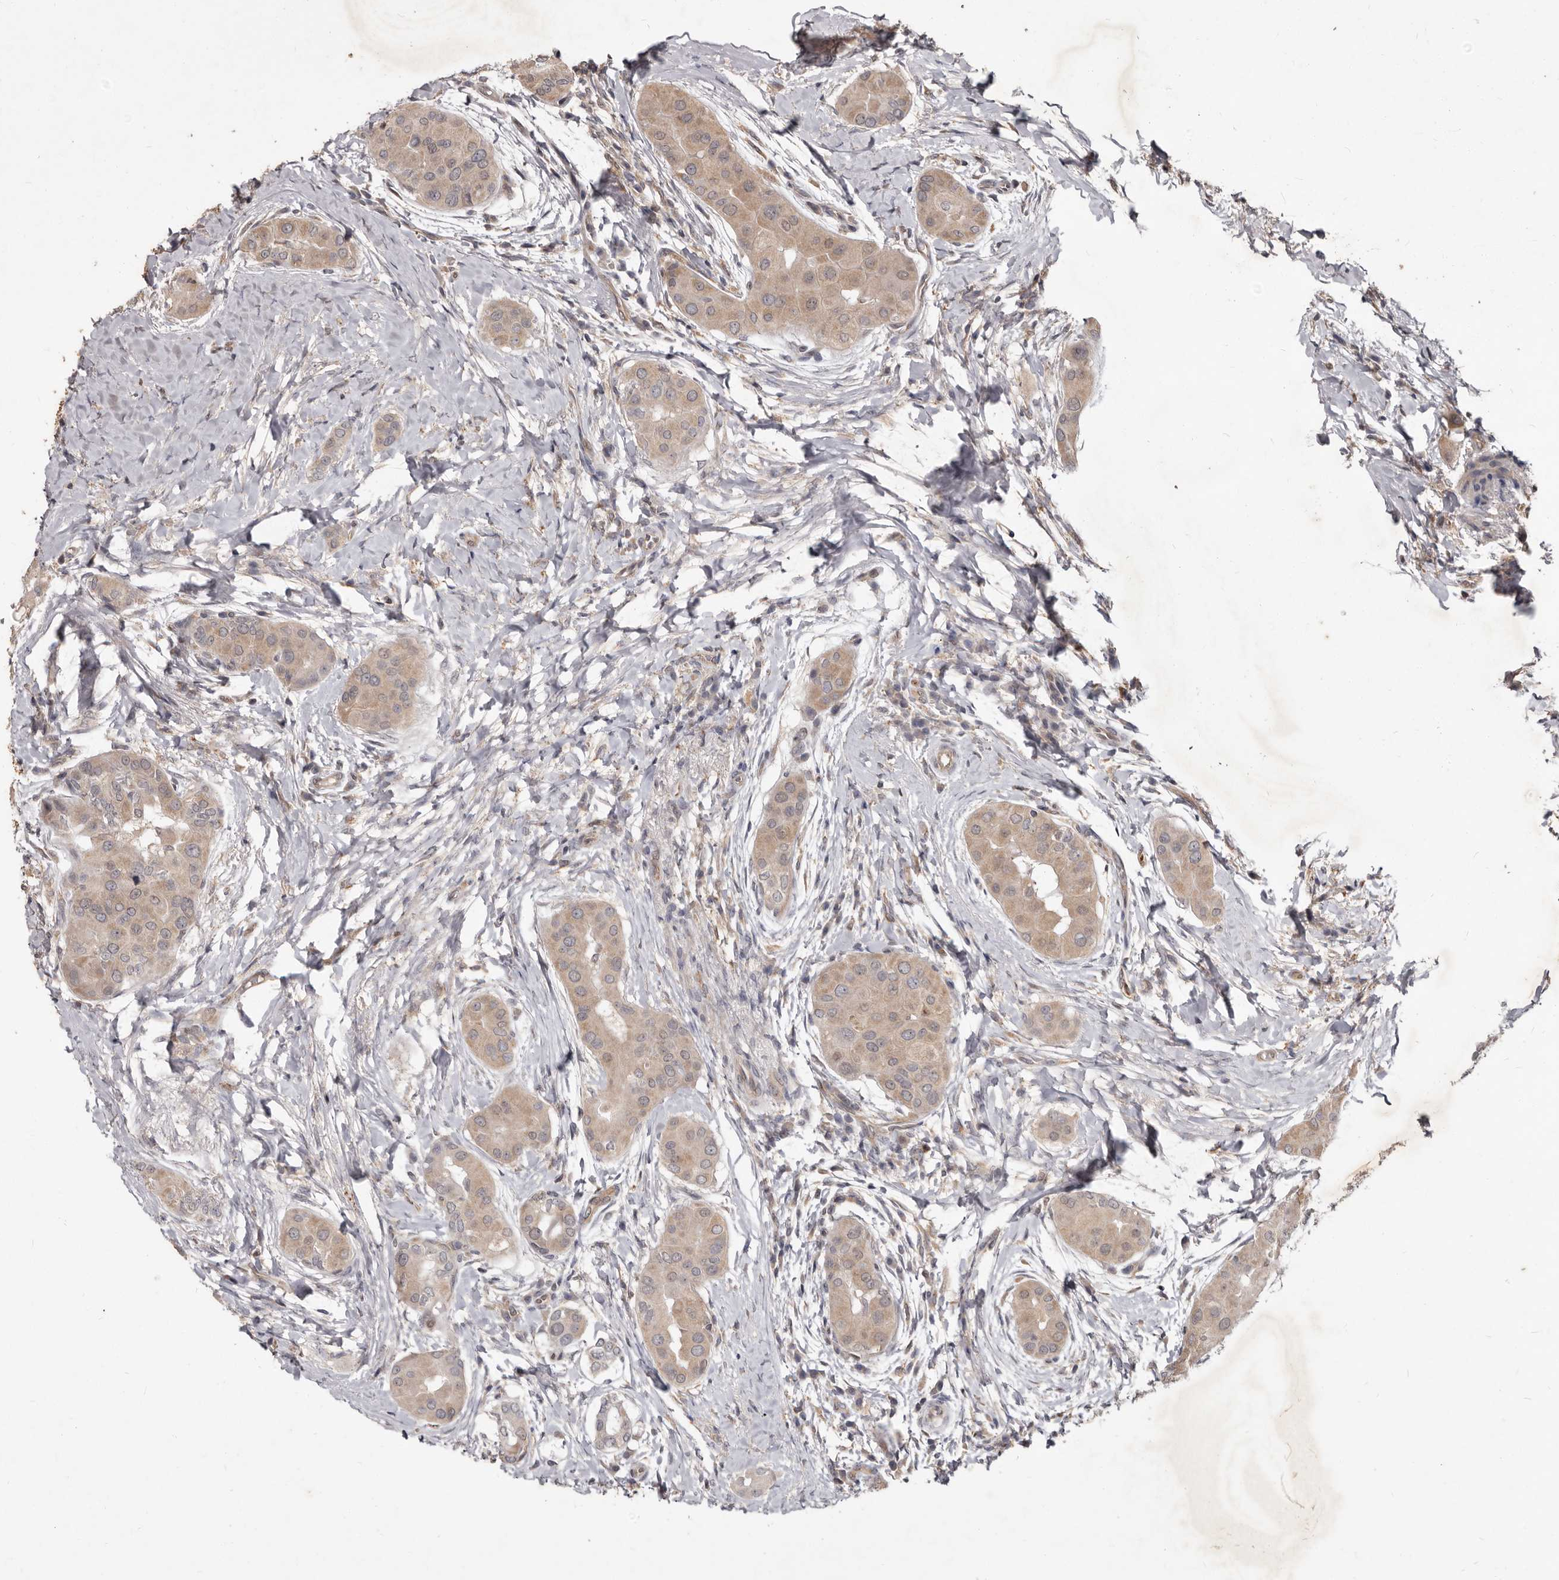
{"staining": {"intensity": "weak", "quantity": ">75%", "location": "cytoplasmic/membranous"}, "tissue": "thyroid cancer", "cell_type": "Tumor cells", "image_type": "cancer", "snomed": [{"axis": "morphology", "description": "Papillary adenocarcinoma, NOS"}, {"axis": "topography", "description": "Thyroid gland"}], "caption": "Thyroid papillary adenocarcinoma stained for a protein (brown) displays weak cytoplasmic/membranous positive expression in about >75% of tumor cells.", "gene": "ACLY", "patient": {"sex": "male", "age": 33}}